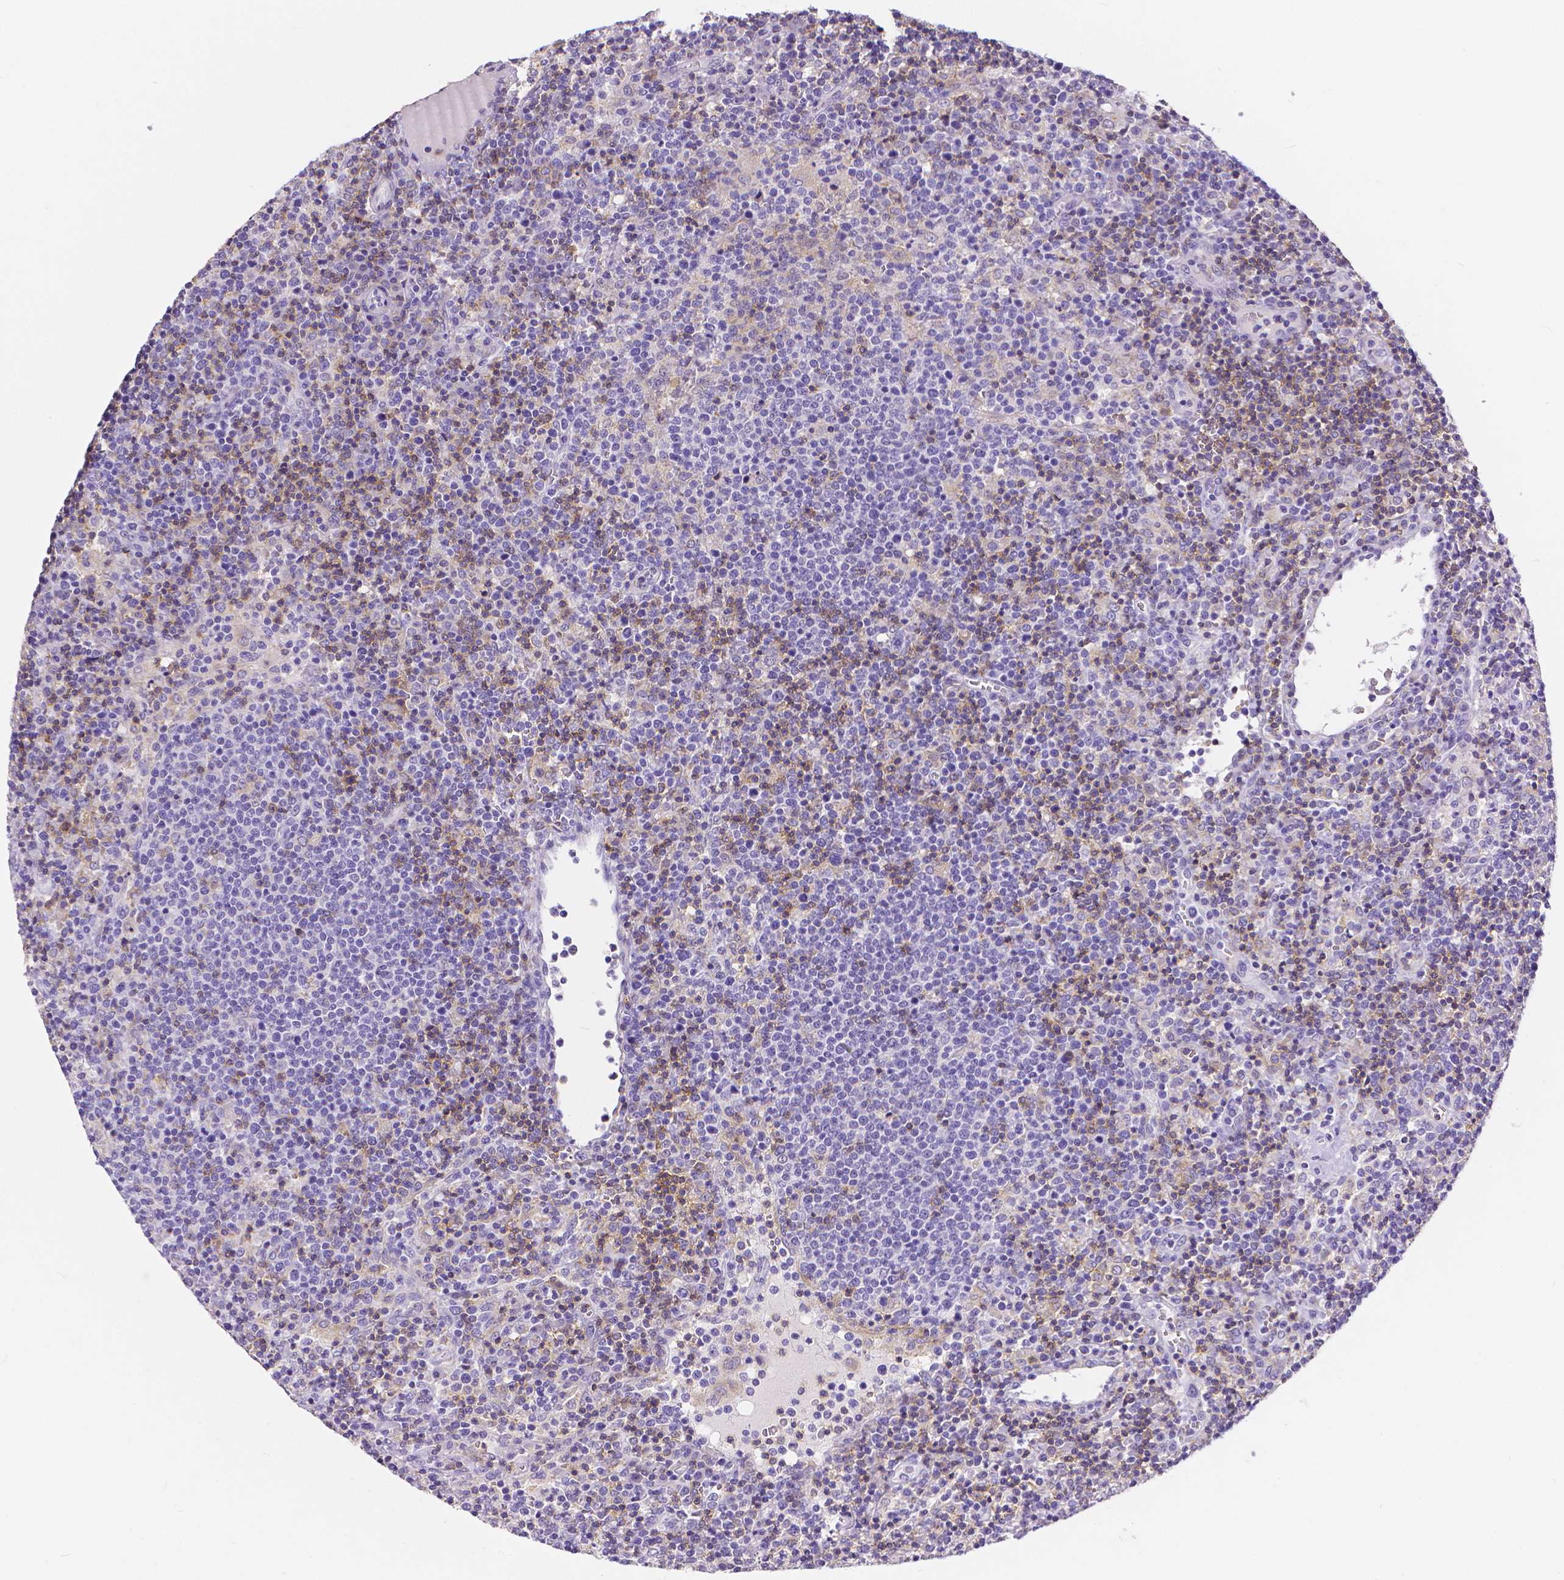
{"staining": {"intensity": "negative", "quantity": "none", "location": "none"}, "tissue": "lymphoma", "cell_type": "Tumor cells", "image_type": "cancer", "snomed": [{"axis": "morphology", "description": "Malignant lymphoma, non-Hodgkin's type, High grade"}, {"axis": "topography", "description": "Lymph node"}], "caption": "Immunohistochemistry (IHC) micrograph of neoplastic tissue: human lymphoma stained with DAB (3,3'-diaminobenzidine) exhibits no significant protein staining in tumor cells.", "gene": "CD4", "patient": {"sex": "male", "age": 61}}